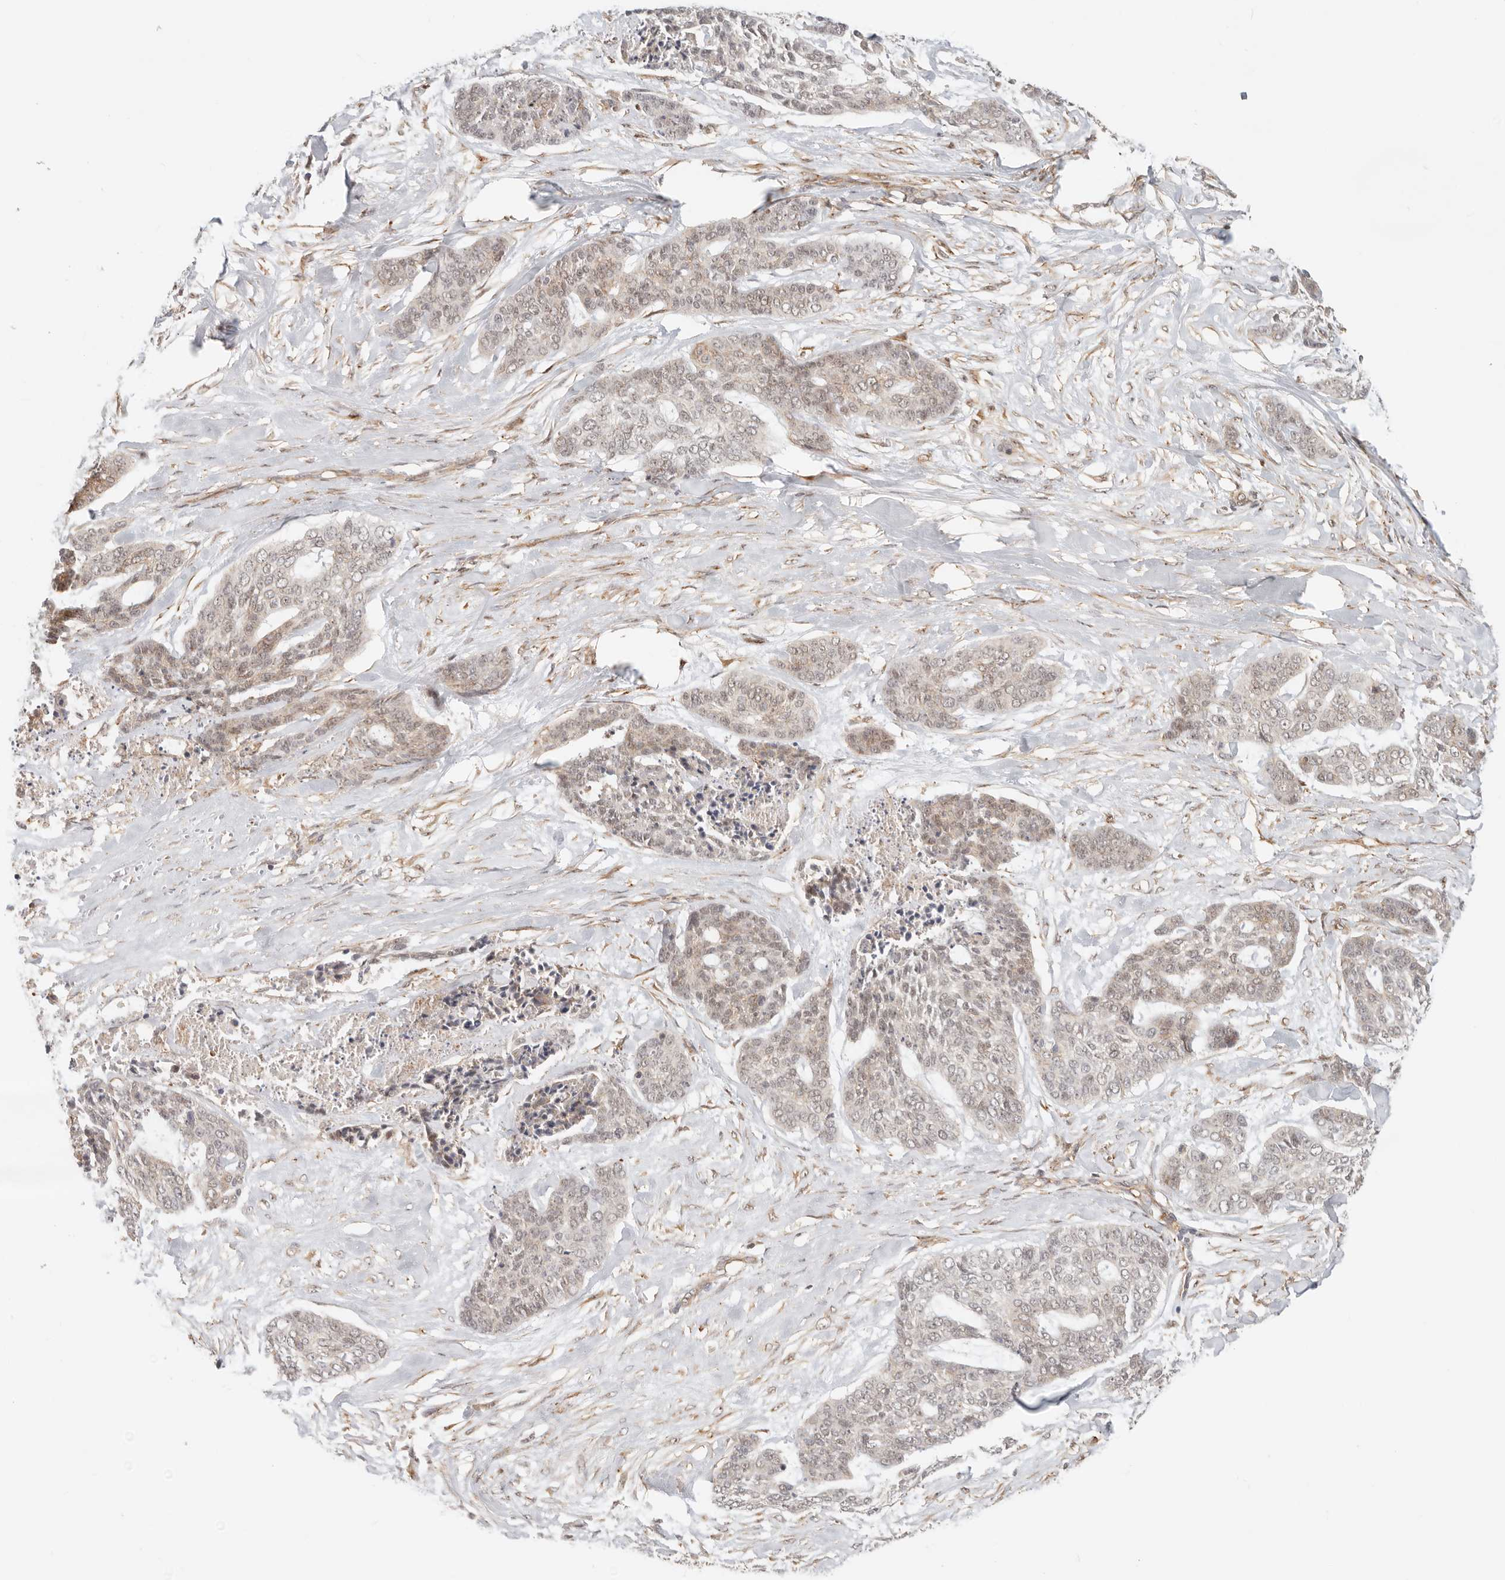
{"staining": {"intensity": "weak", "quantity": "25%-75%", "location": "nuclear"}, "tissue": "skin cancer", "cell_type": "Tumor cells", "image_type": "cancer", "snomed": [{"axis": "morphology", "description": "Basal cell carcinoma"}, {"axis": "topography", "description": "Skin"}], "caption": "Tumor cells reveal low levels of weak nuclear positivity in approximately 25%-75% of cells in skin cancer.", "gene": "HEXD", "patient": {"sex": "female", "age": 64}}